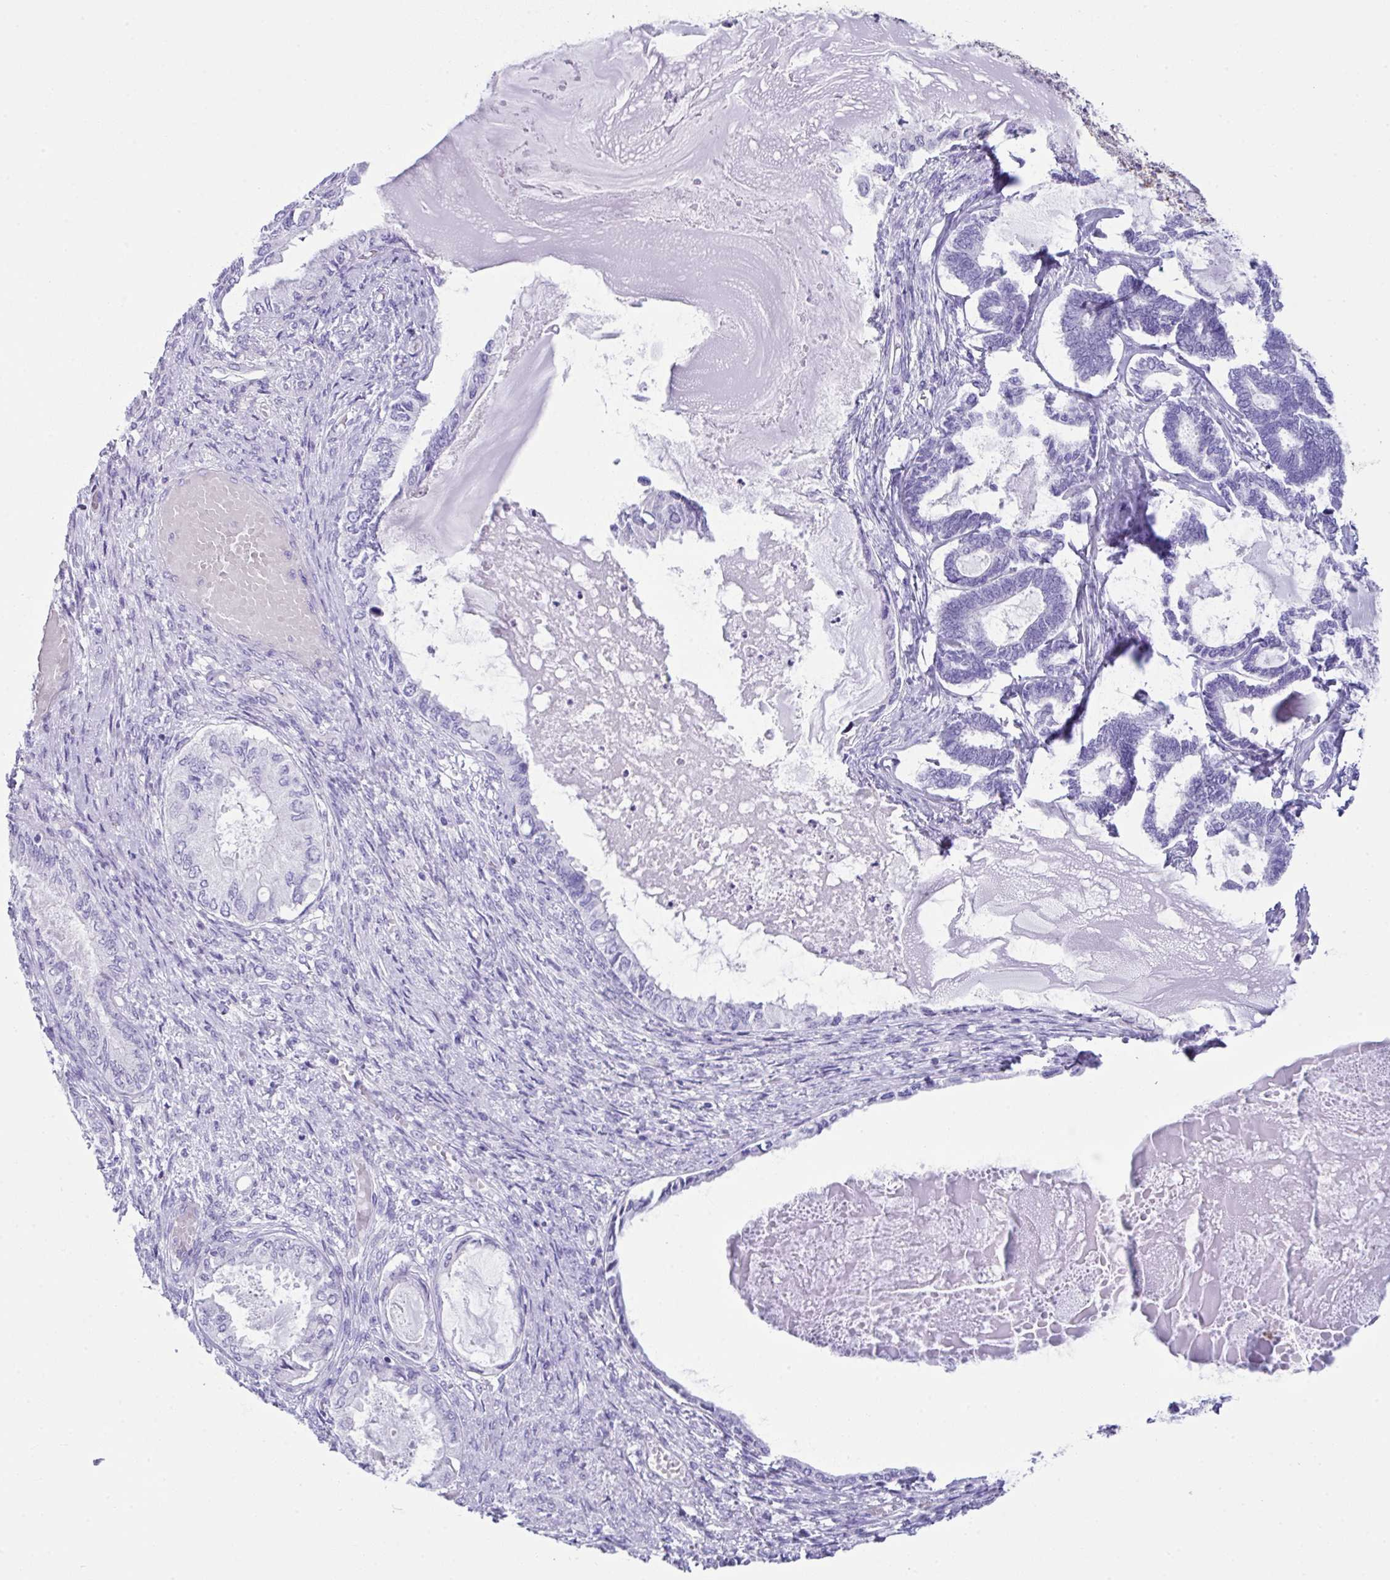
{"staining": {"intensity": "negative", "quantity": "none", "location": "none"}, "tissue": "ovarian cancer", "cell_type": "Tumor cells", "image_type": "cancer", "snomed": [{"axis": "morphology", "description": "Carcinoma, endometroid"}, {"axis": "topography", "description": "Ovary"}], "caption": "The image shows no significant positivity in tumor cells of ovarian cancer (endometroid carcinoma).", "gene": "LGALS4", "patient": {"sex": "female", "age": 70}}